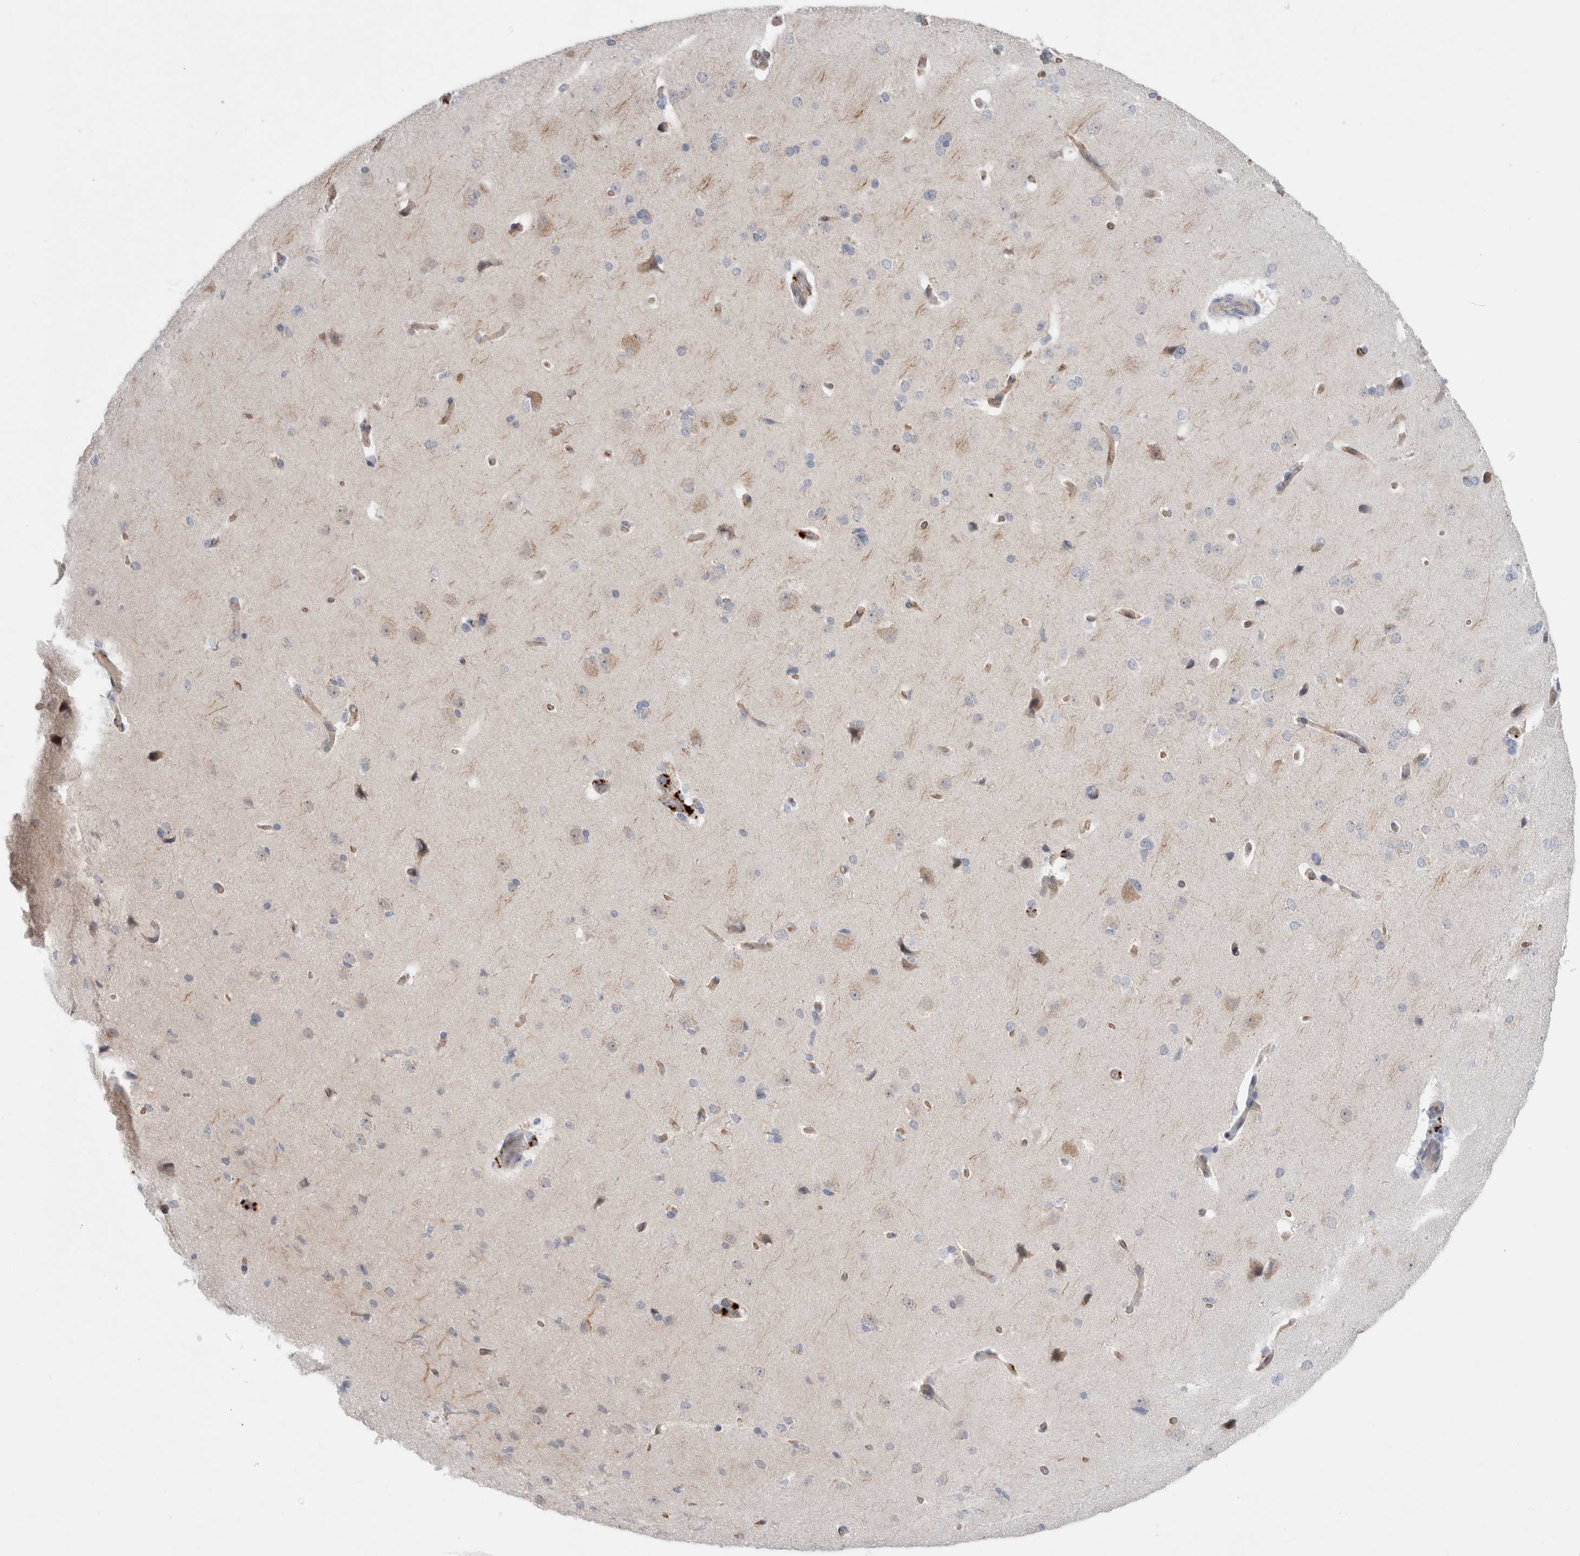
{"staining": {"intensity": "weak", "quantity": ">75%", "location": "cytoplasmic/membranous"}, "tissue": "cerebral cortex", "cell_type": "Endothelial cells", "image_type": "normal", "snomed": [{"axis": "morphology", "description": "Normal tissue, NOS"}, {"axis": "topography", "description": "Cerebral cortex"}], "caption": "Immunohistochemistry (IHC) photomicrograph of normal cerebral cortex: human cerebral cortex stained using immunohistochemistry (IHC) shows low levels of weak protein expression localized specifically in the cytoplasmic/membranous of endothelial cells, appearing as a cytoplasmic/membranous brown color.", "gene": "ANKMY1", "patient": {"sex": "male", "age": 62}}